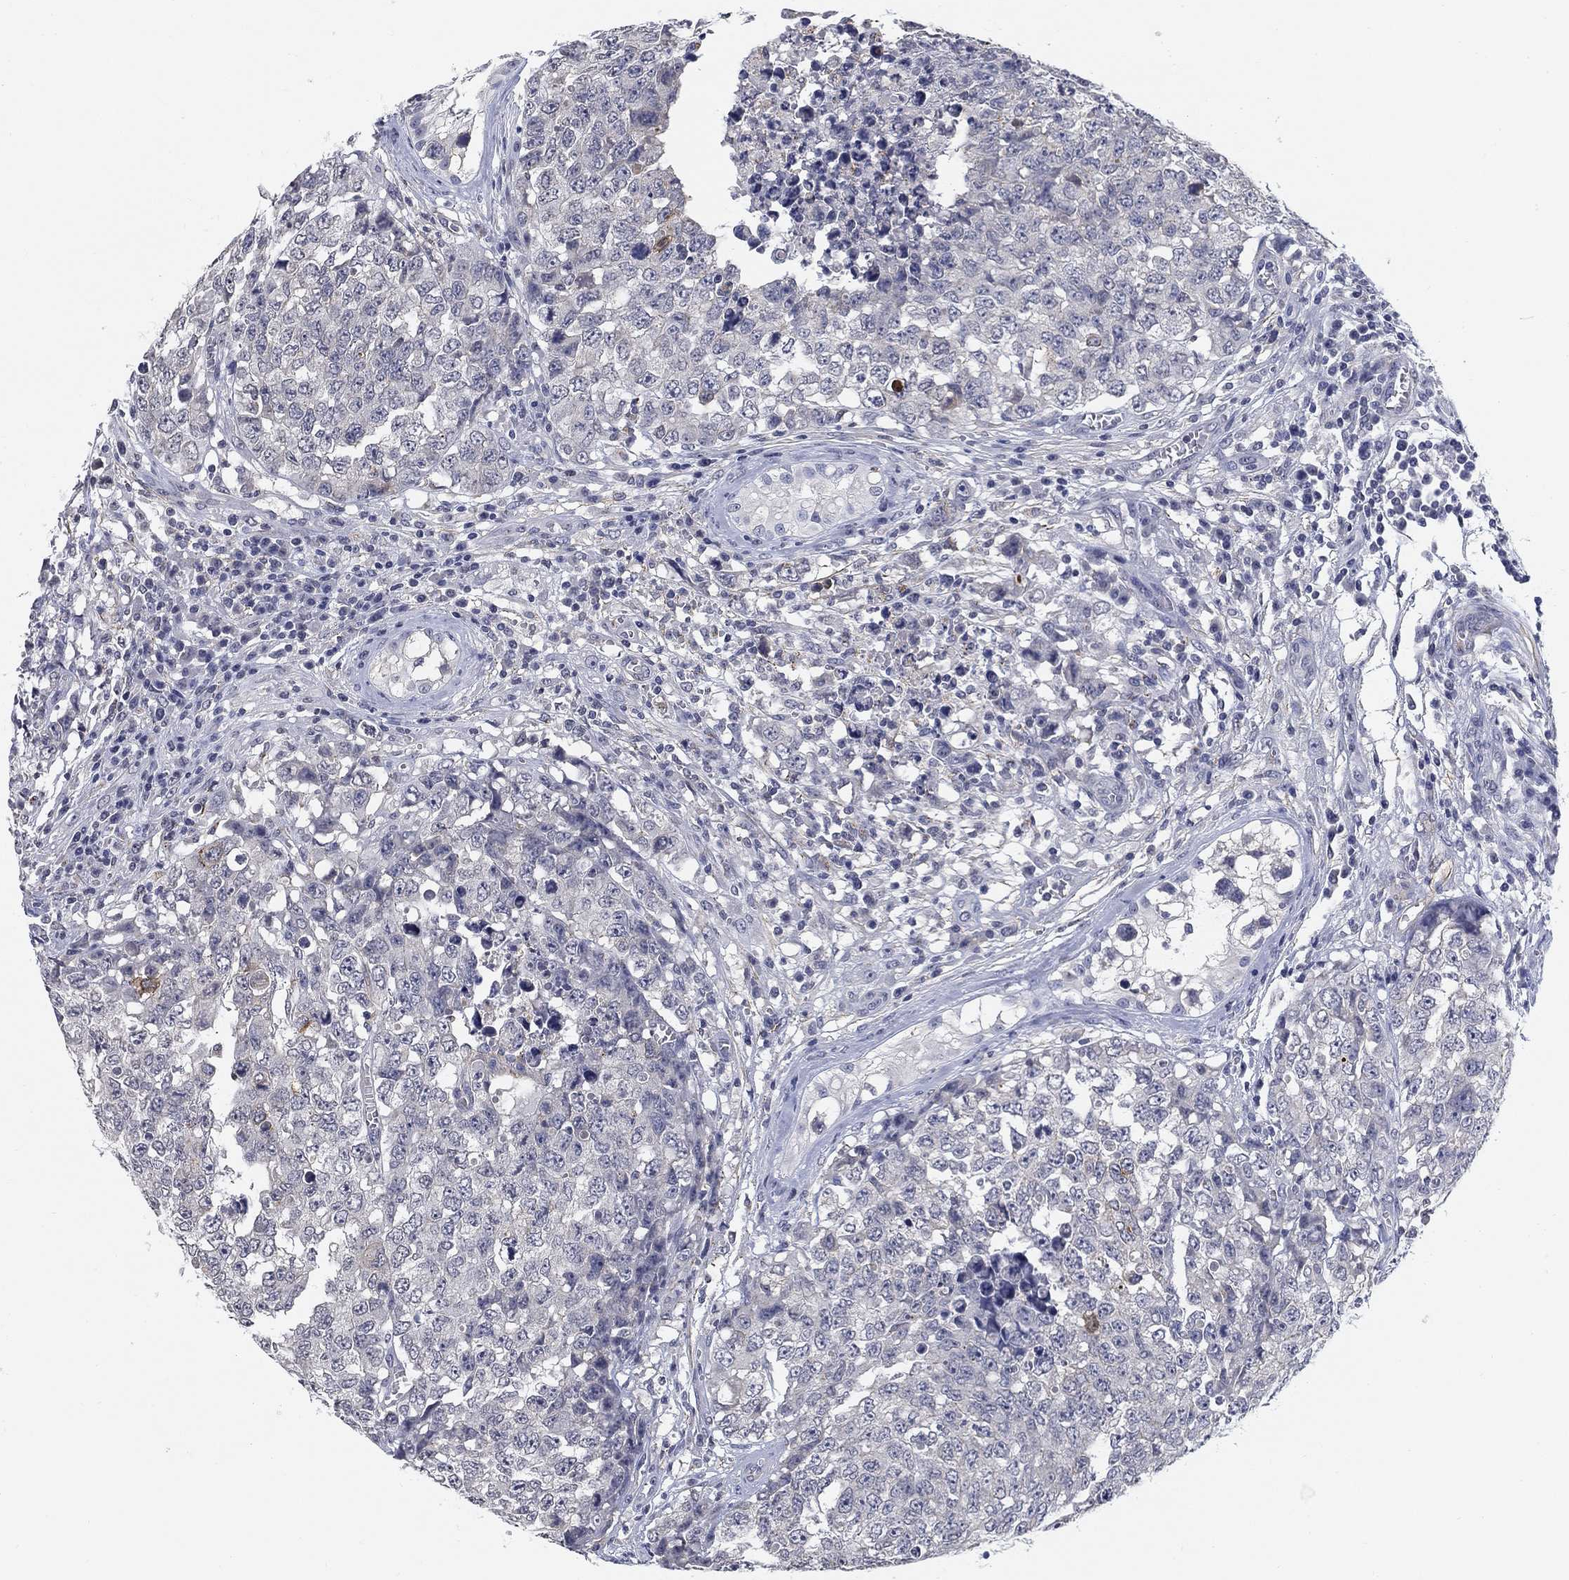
{"staining": {"intensity": "negative", "quantity": "none", "location": "none"}, "tissue": "testis cancer", "cell_type": "Tumor cells", "image_type": "cancer", "snomed": [{"axis": "morphology", "description": "Carcinoma, Embryonal, NOS"}, {"axis": "topography", "description": "Testis"}], "caption": "Tumor cells are negative for brown protein staining in embryonal carcinoma (testis).", "gene": "OTUB2", "patient": {"sex": "male", "age": 23}}